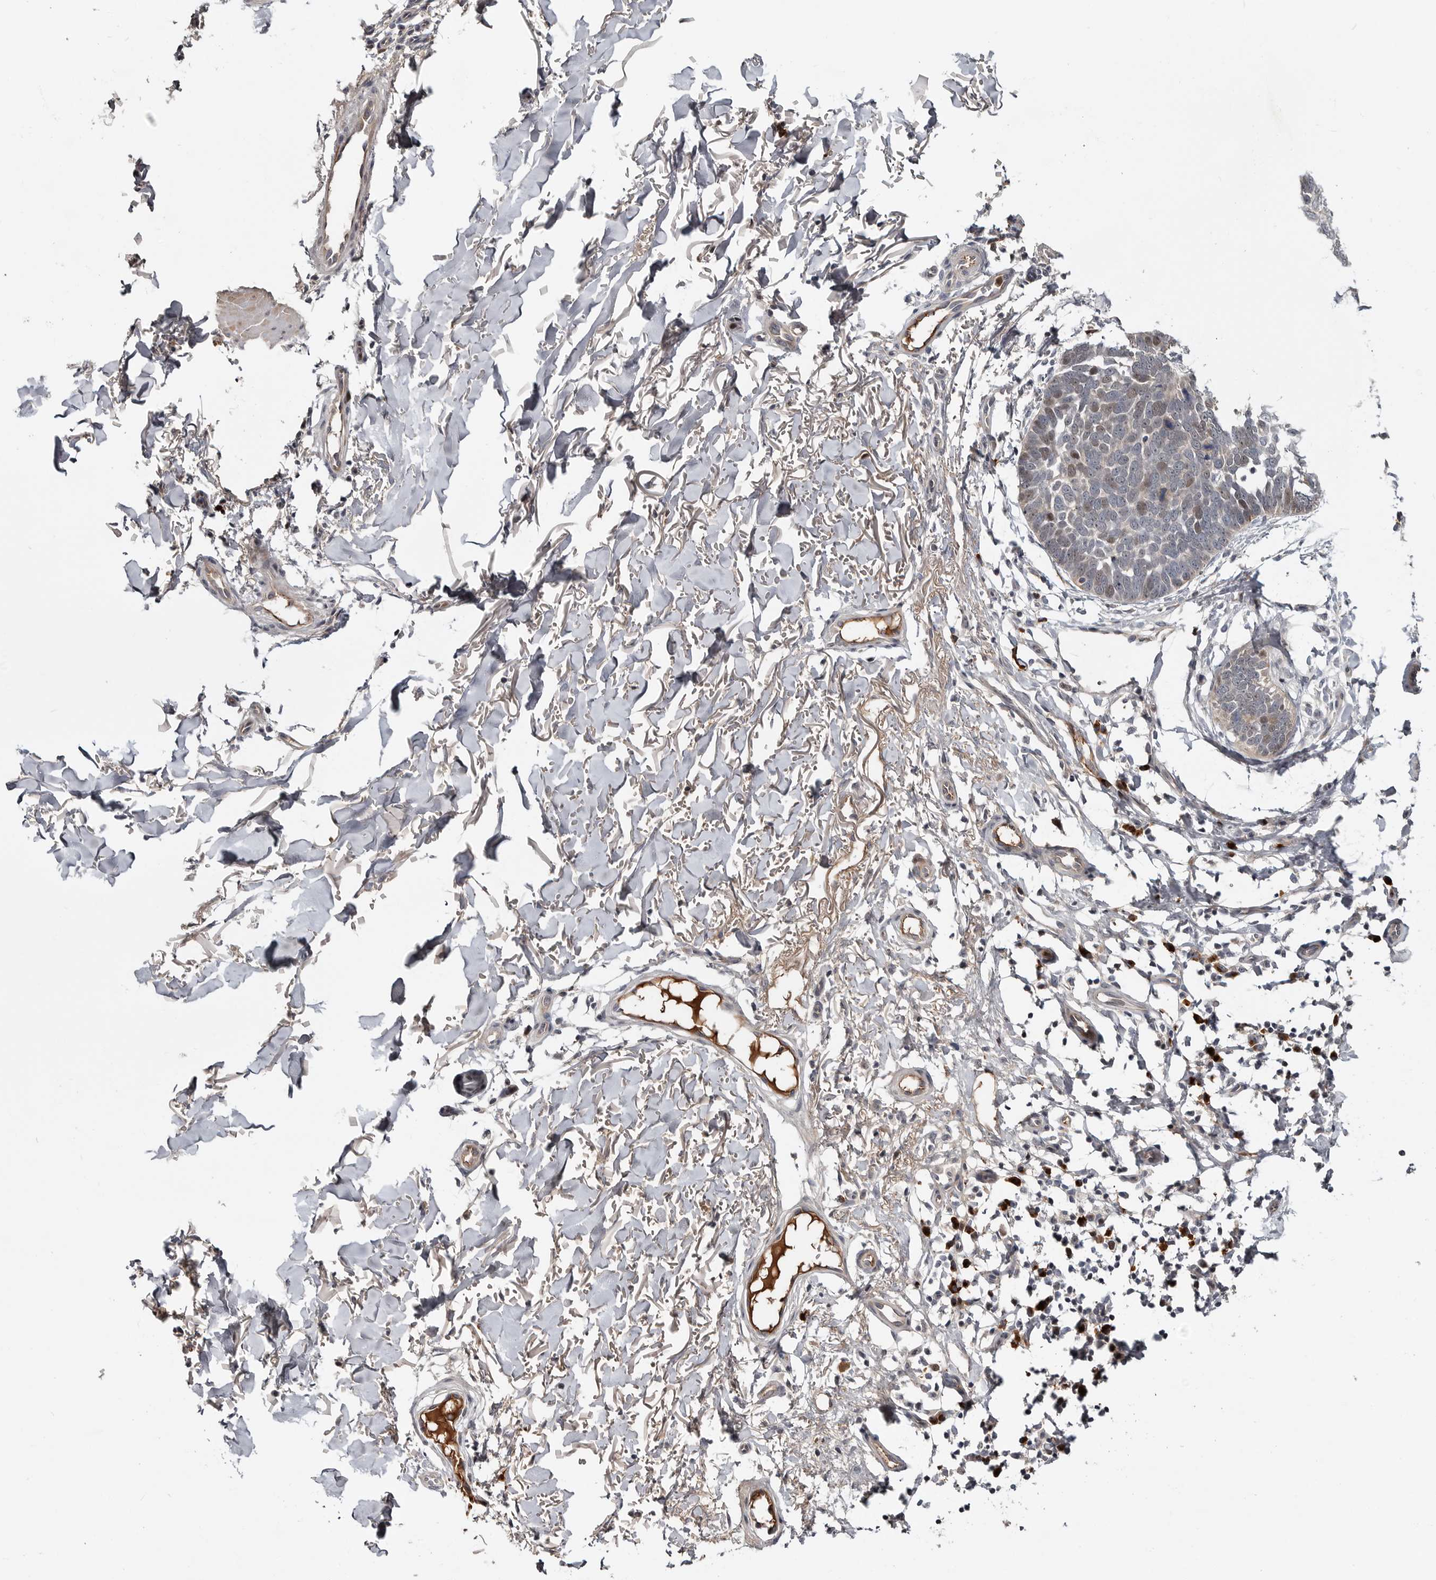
{"staining": {"intensity": "weak", "quantity": "<25%", "location": "nuclear"}, "tissue": "skin cancer", "cell_type": "Tumor cells", "image_type": "cancer", "snomed": [{"axis": "morphology", "description": "Normal tissue, NOS"}, {"axis": "morphology", "description": "Basal cell carcinoma"}, {"axis": "topography", "description": "Skin"}], "caption": "High magnification brightfield microscopy of skin cancer stained with DAB (3,3'-diaminobenzidine) (brown) and counterstained with hematoxylin (blue): tumor cells show no significant staining.", "gene": "ZNF277", "patient": {"sex": "male", "age": 77}}